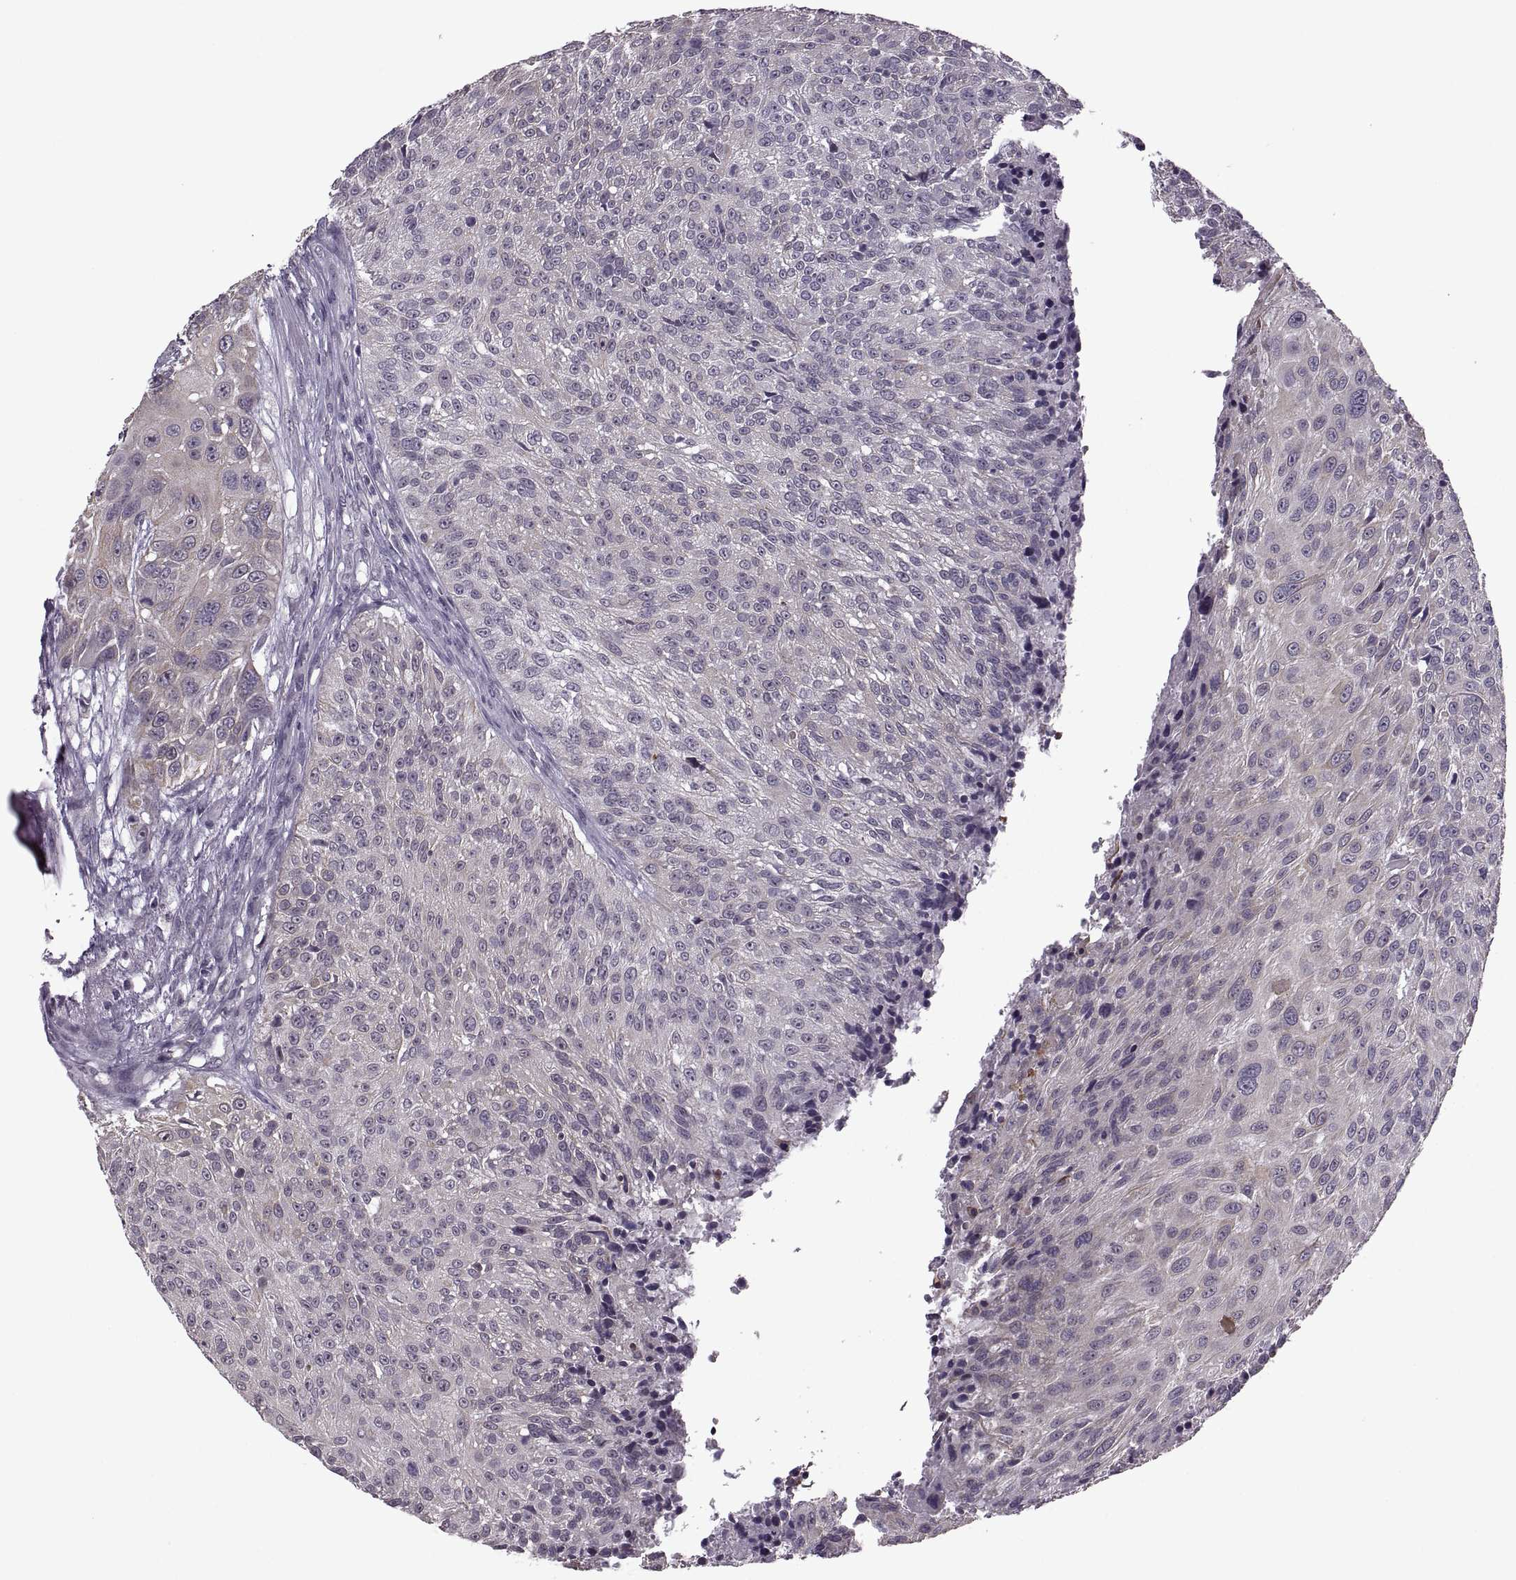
{"staining": {"intensity": "weak", "quantity": "<25%", "location": "cytoplasmic/membranous"}, "tissue": "urothelial cancer", "cell_type": "Tumor cells", "image_type": "cancer", "snomed": [{"axis": "morphology", "description": "Urothelial carcinoma, NOS"}, {"axis": "topography", "description": "Urinary bladder"}], "caption": "This is an immunohistochemistry (IHC) micrograph of human transitional cell carcinoma. There is no staining in tumor cells.", "gene": "MGAT4D", "patient": {"sex": "male", "age": 55}}